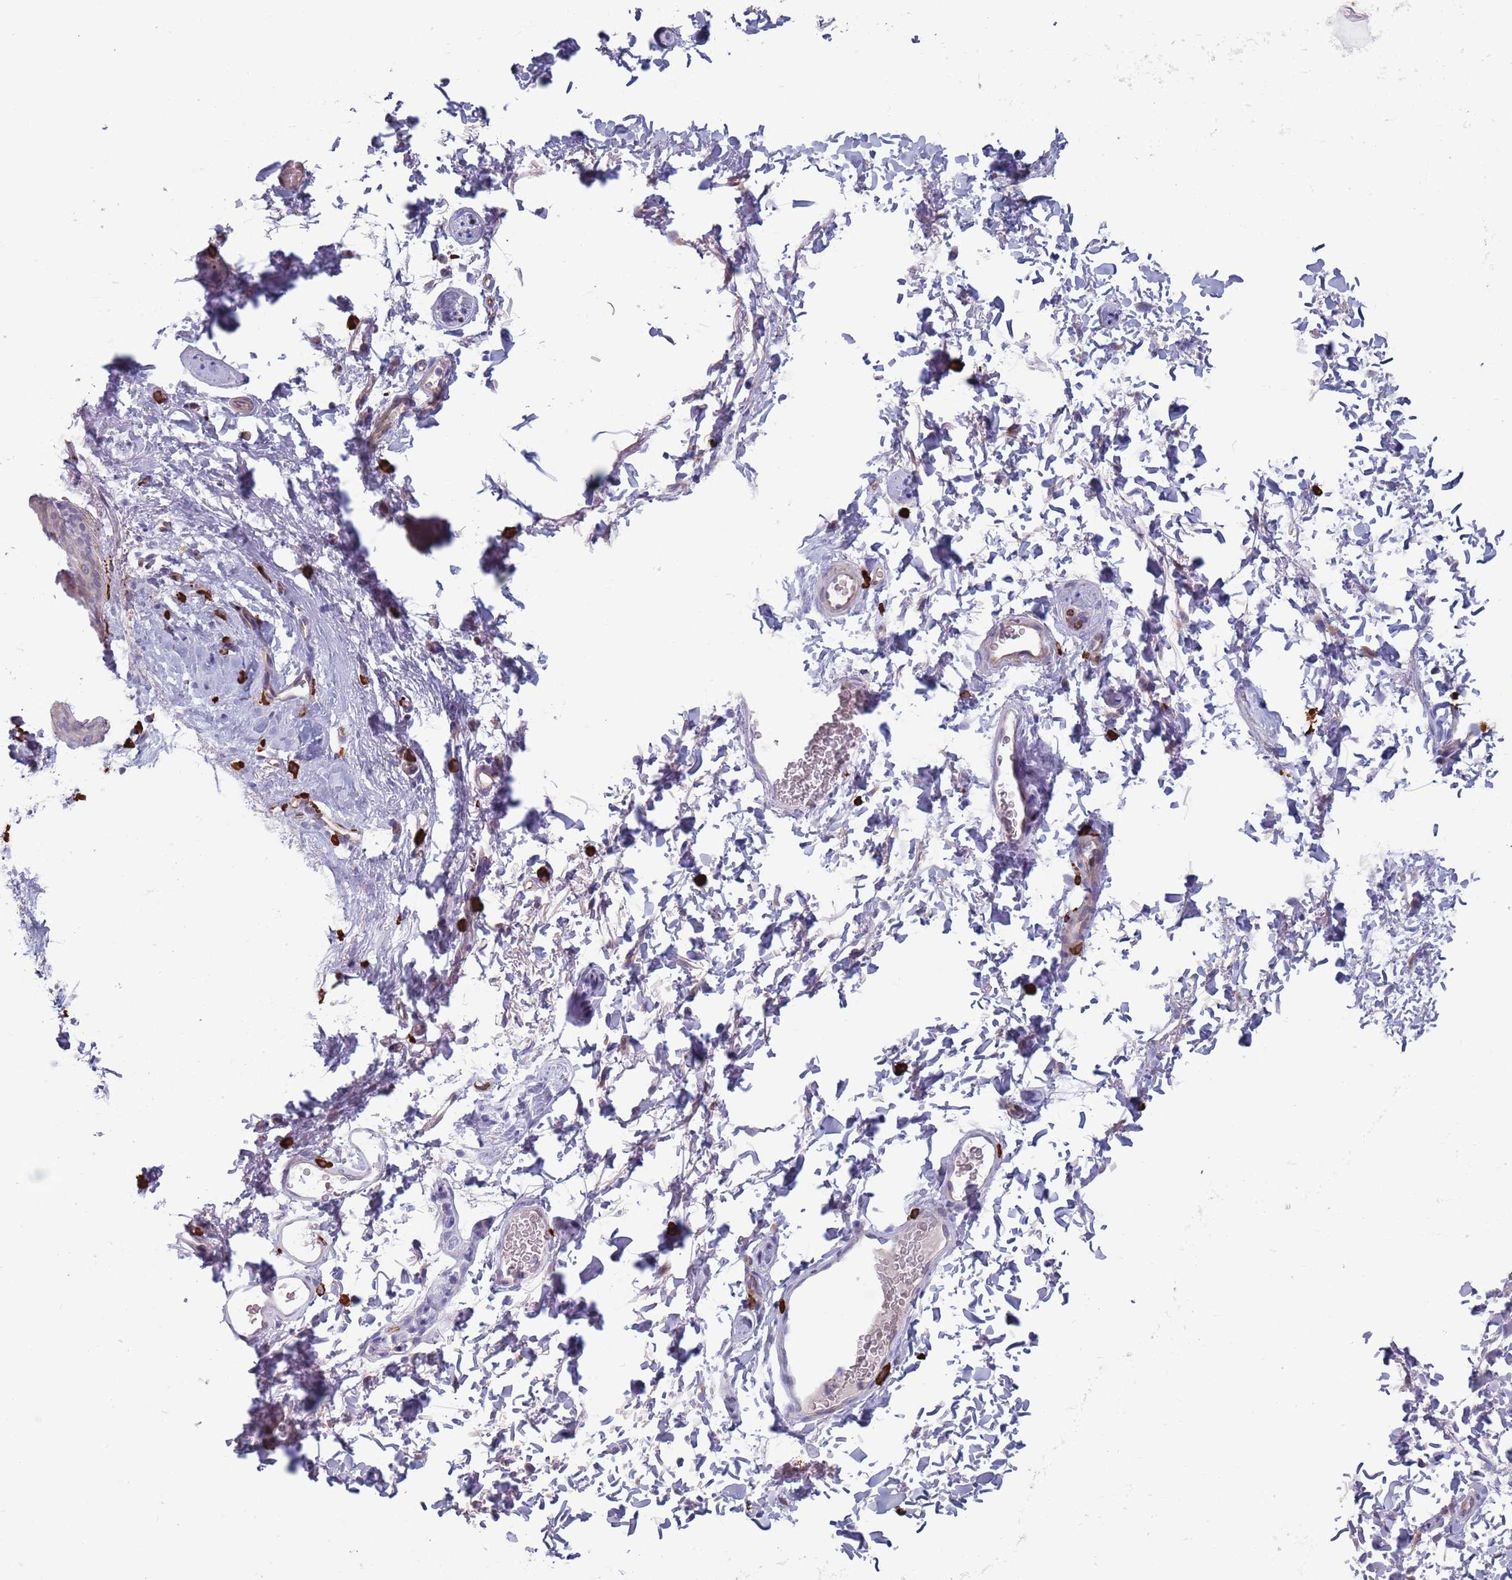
{"staining": {"intensity": "weak", "quantity": ">75%", "location": "cytoplasmic/membranous"}, "tissue": "skin", "cell_type": "Epidermal cells", "image_type": "normal", "snomed": [{"axis": "morphology", "description": "Normal tissue, NOS"}, {"axis": "topography", "description": "Anal"}], "caption": "An immunohistochemistry photomicrograph of benign tissue is shown. Protein staining in brown labels weak cytoplasmic/membranous positivity in skin within epidermal cells. The protein is stained brown, and the nuclei are stained in blue (DAB (3,3'-diaminobenzidine) IHC with brightfield microscopy, high magnification).", "gene": "TYW1B", "patient": {"sex": "male", "age": 44}}